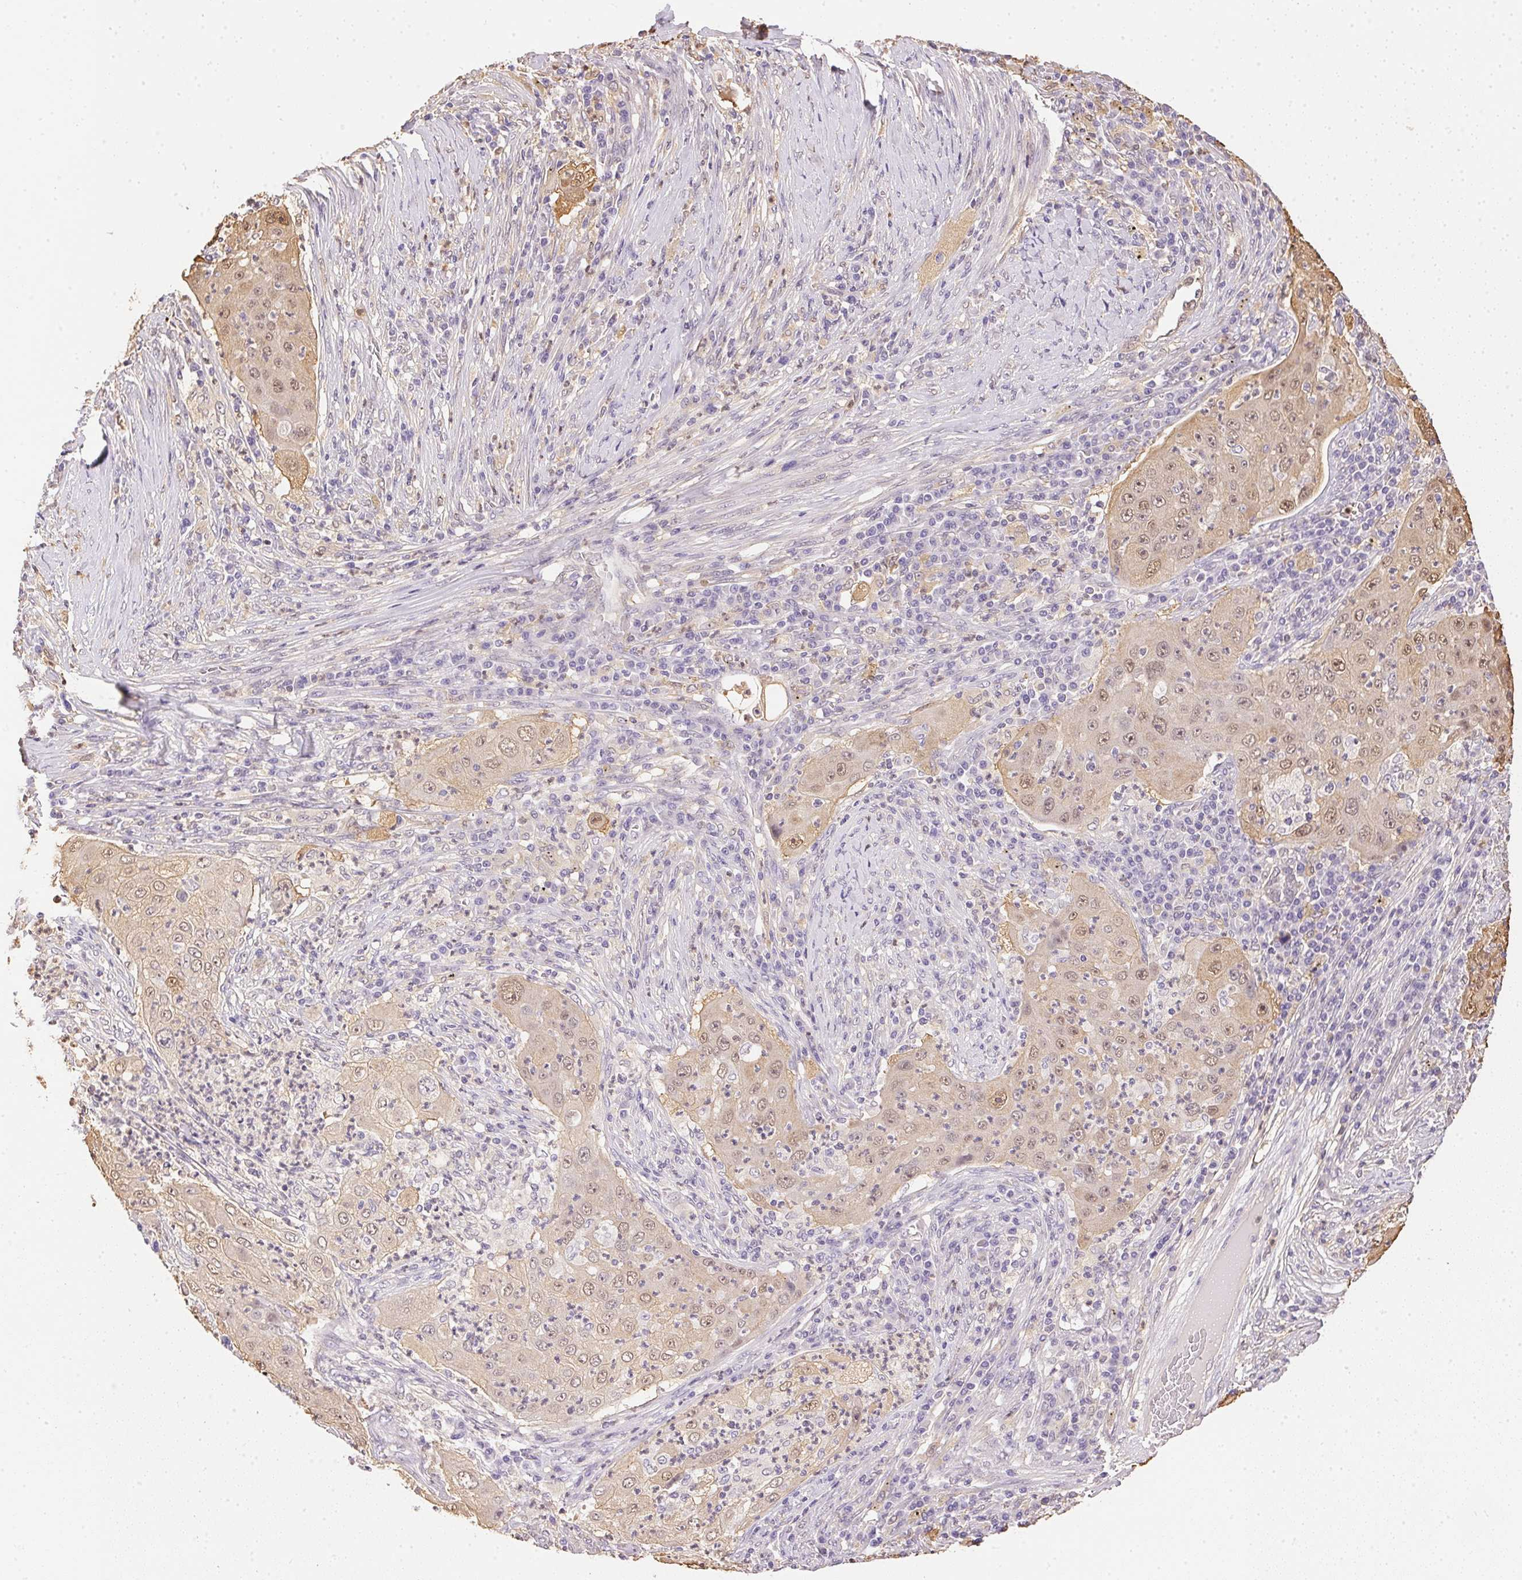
{"staining": {"intensity": "weak", "quantity": ">75%", "location": "cytoplasmic/membranous,nuclear"}, "tissue": "lung cancer", "cell_type": "Tumor cells", "image_type": "cancer", "snomed": [{"axis": "morphology", "description": "Squamous cell carcinoma, NOS"}, {"axis": "topography", "description": "Lung"}], "caption": "Lung squamous cell carcinoma stained for a protein (brown) shows weak cytoplasmic/membranous and nuclear positive expression in approximately >75% of tumor cells.", "gene": "S100A3", "patient": {"sex": "female", "age": 59}}